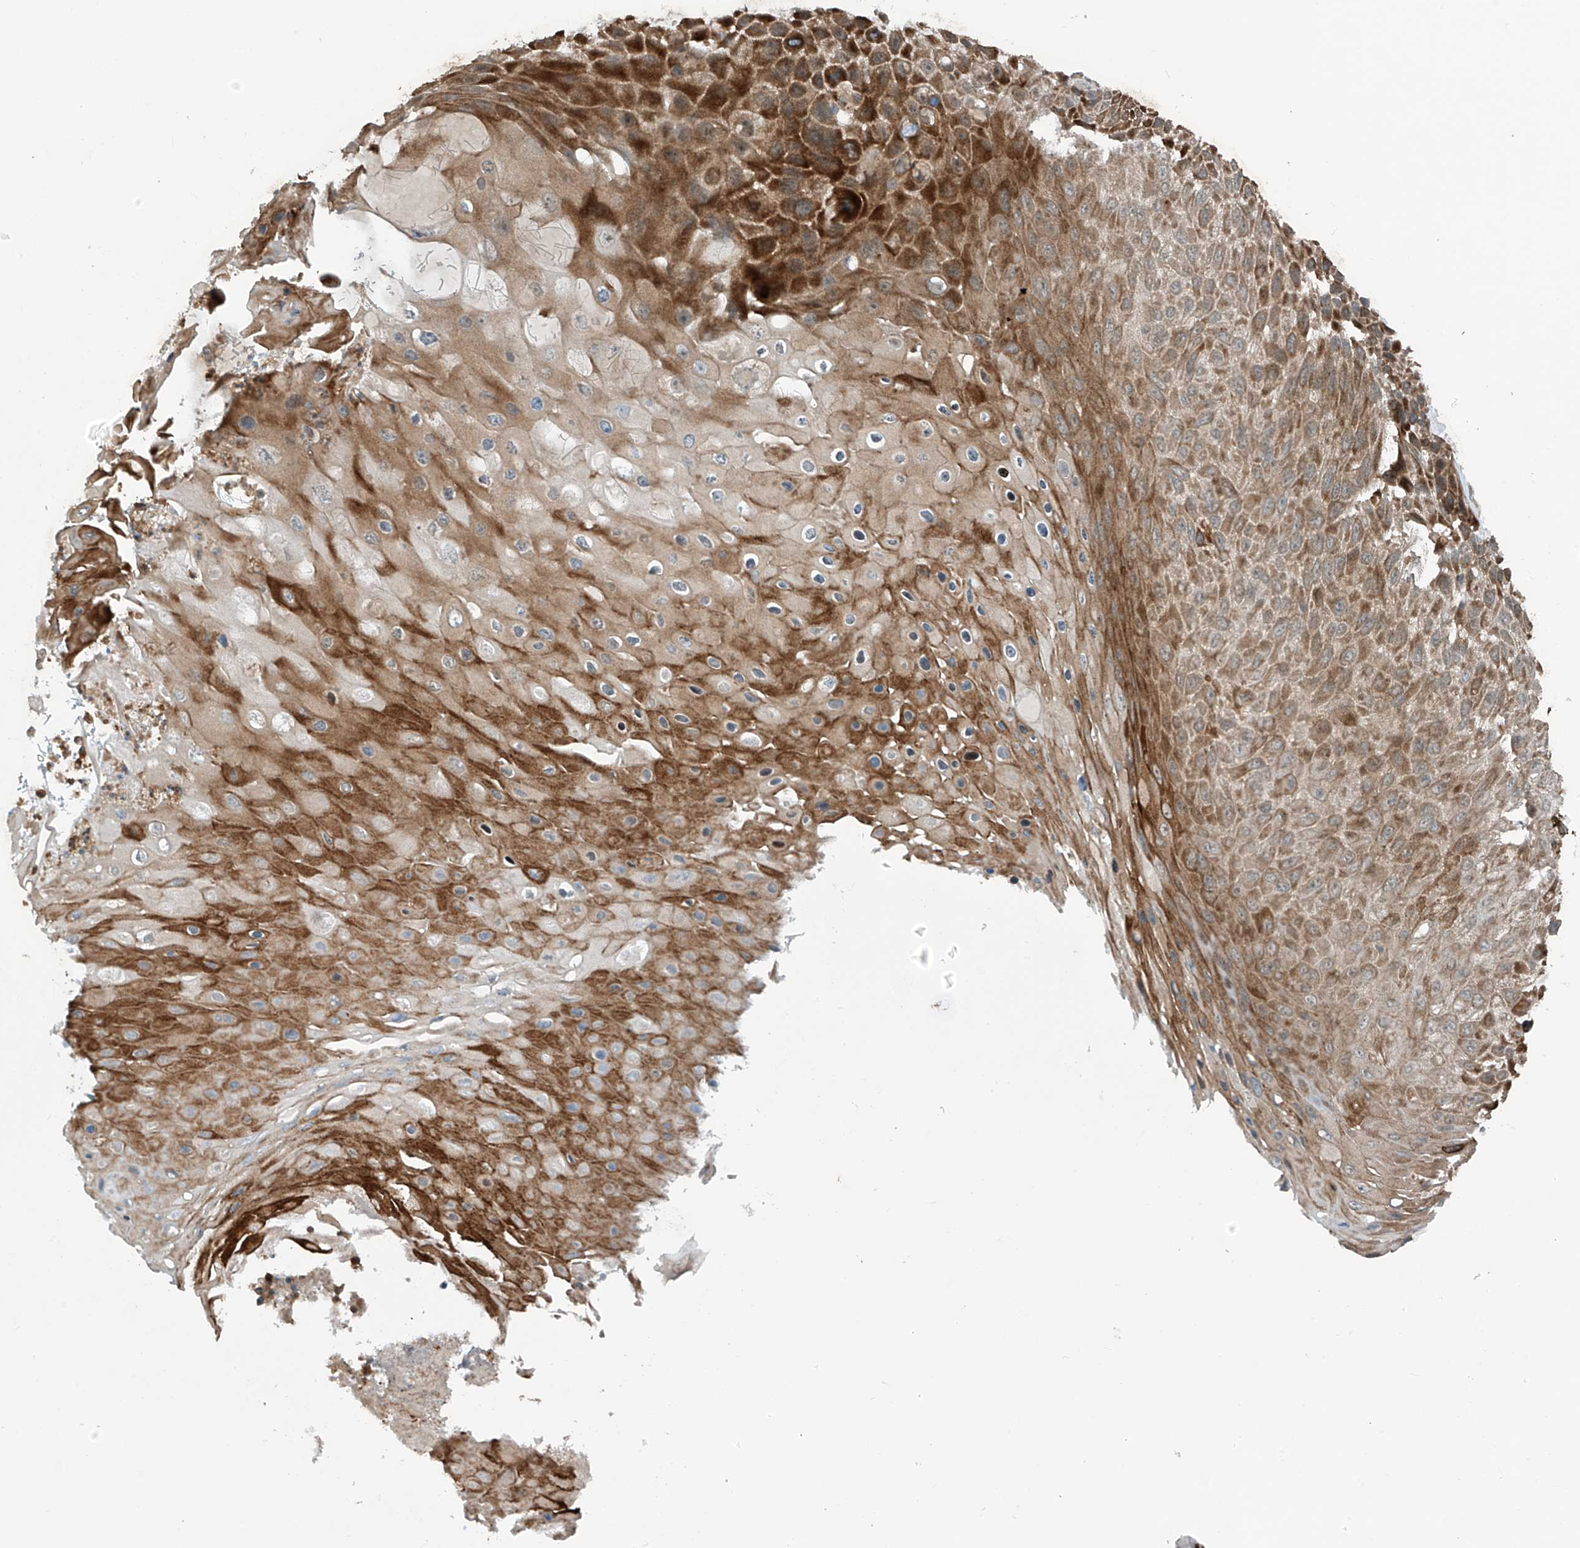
{"staining": {"intensity": "moderate", "quantity": ">75%", "location": "cytoplasmic/membranous"}, "tissue": "skin cancer", "cell_type": "Tumor cells", "image_type": "cancer", "snomed": [{"axis": "morphology", "description": "Squamous cell carcinoma, NOS"}, {"axis": "topography", "description": "Skin"}], "caption": "Immunohistochemical staining of human skin cancer shows medium levels of moderate cytoplasmic/membranous staining in about >75% of tumor cells.", "gene": "SAMD3", "patient": {"sex": "female", "age": 88}}